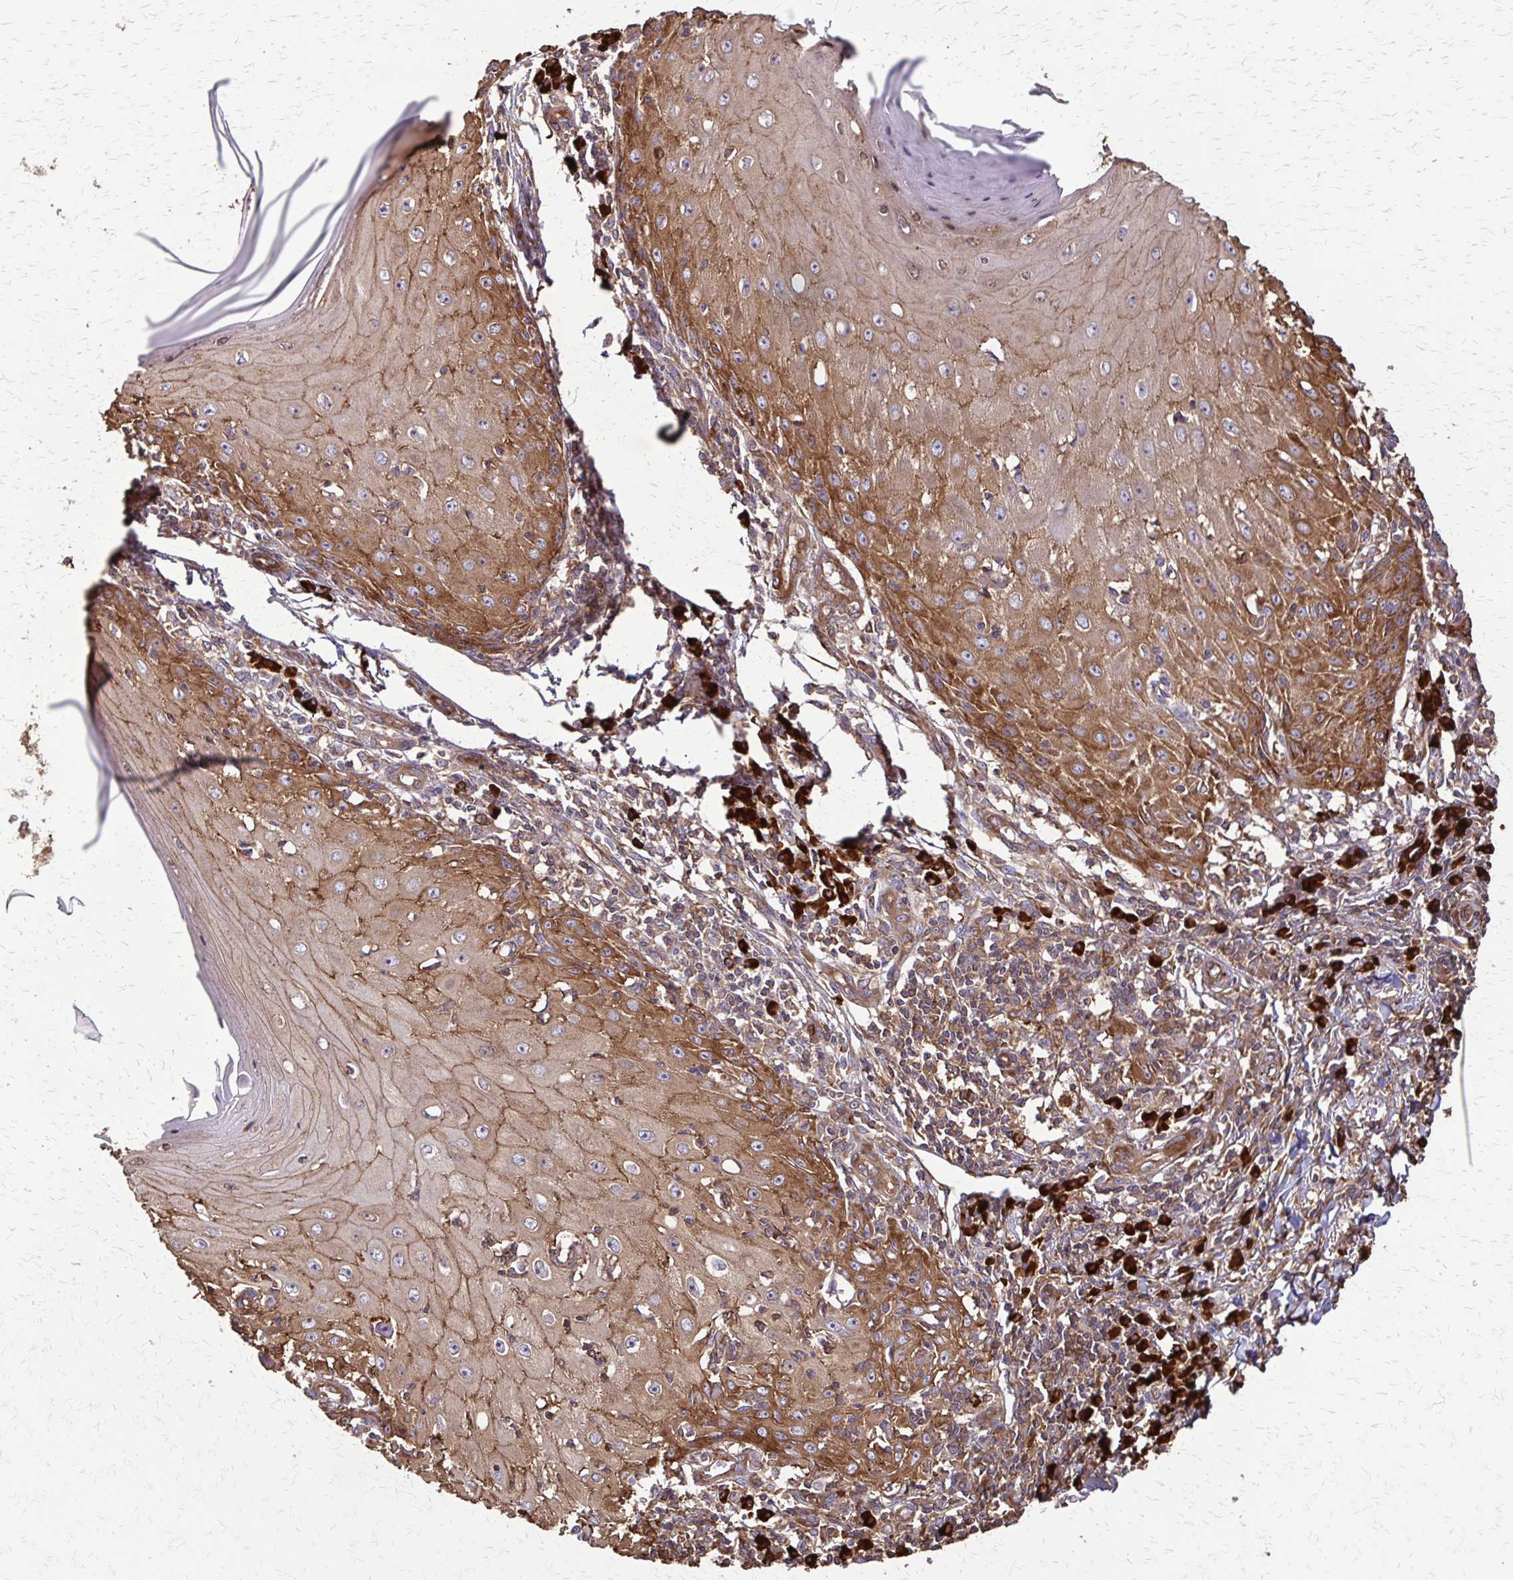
{"staining": {"intensity": "moderate", "quantity": ">75%", "location": "cytoplasmic/membranous"}, "tissue": "skin cancer", "cell_type": "Tumor cells", "image_type": "cancer", "snomed": [{"axis": "morphology", "description": "Squamous cell carcinoma, NOS"}, {"axis": "topography", "description": "Skin"}], "caption": "Skin cancer (squamous cell carcinoma) stained with immunohistochemistry (IHC) displays moderate cytoplasmic/membranous expression in about >75% of tumor cells.", "gene": "EEF2", "patient": {"sex": "female", "age": 73}}